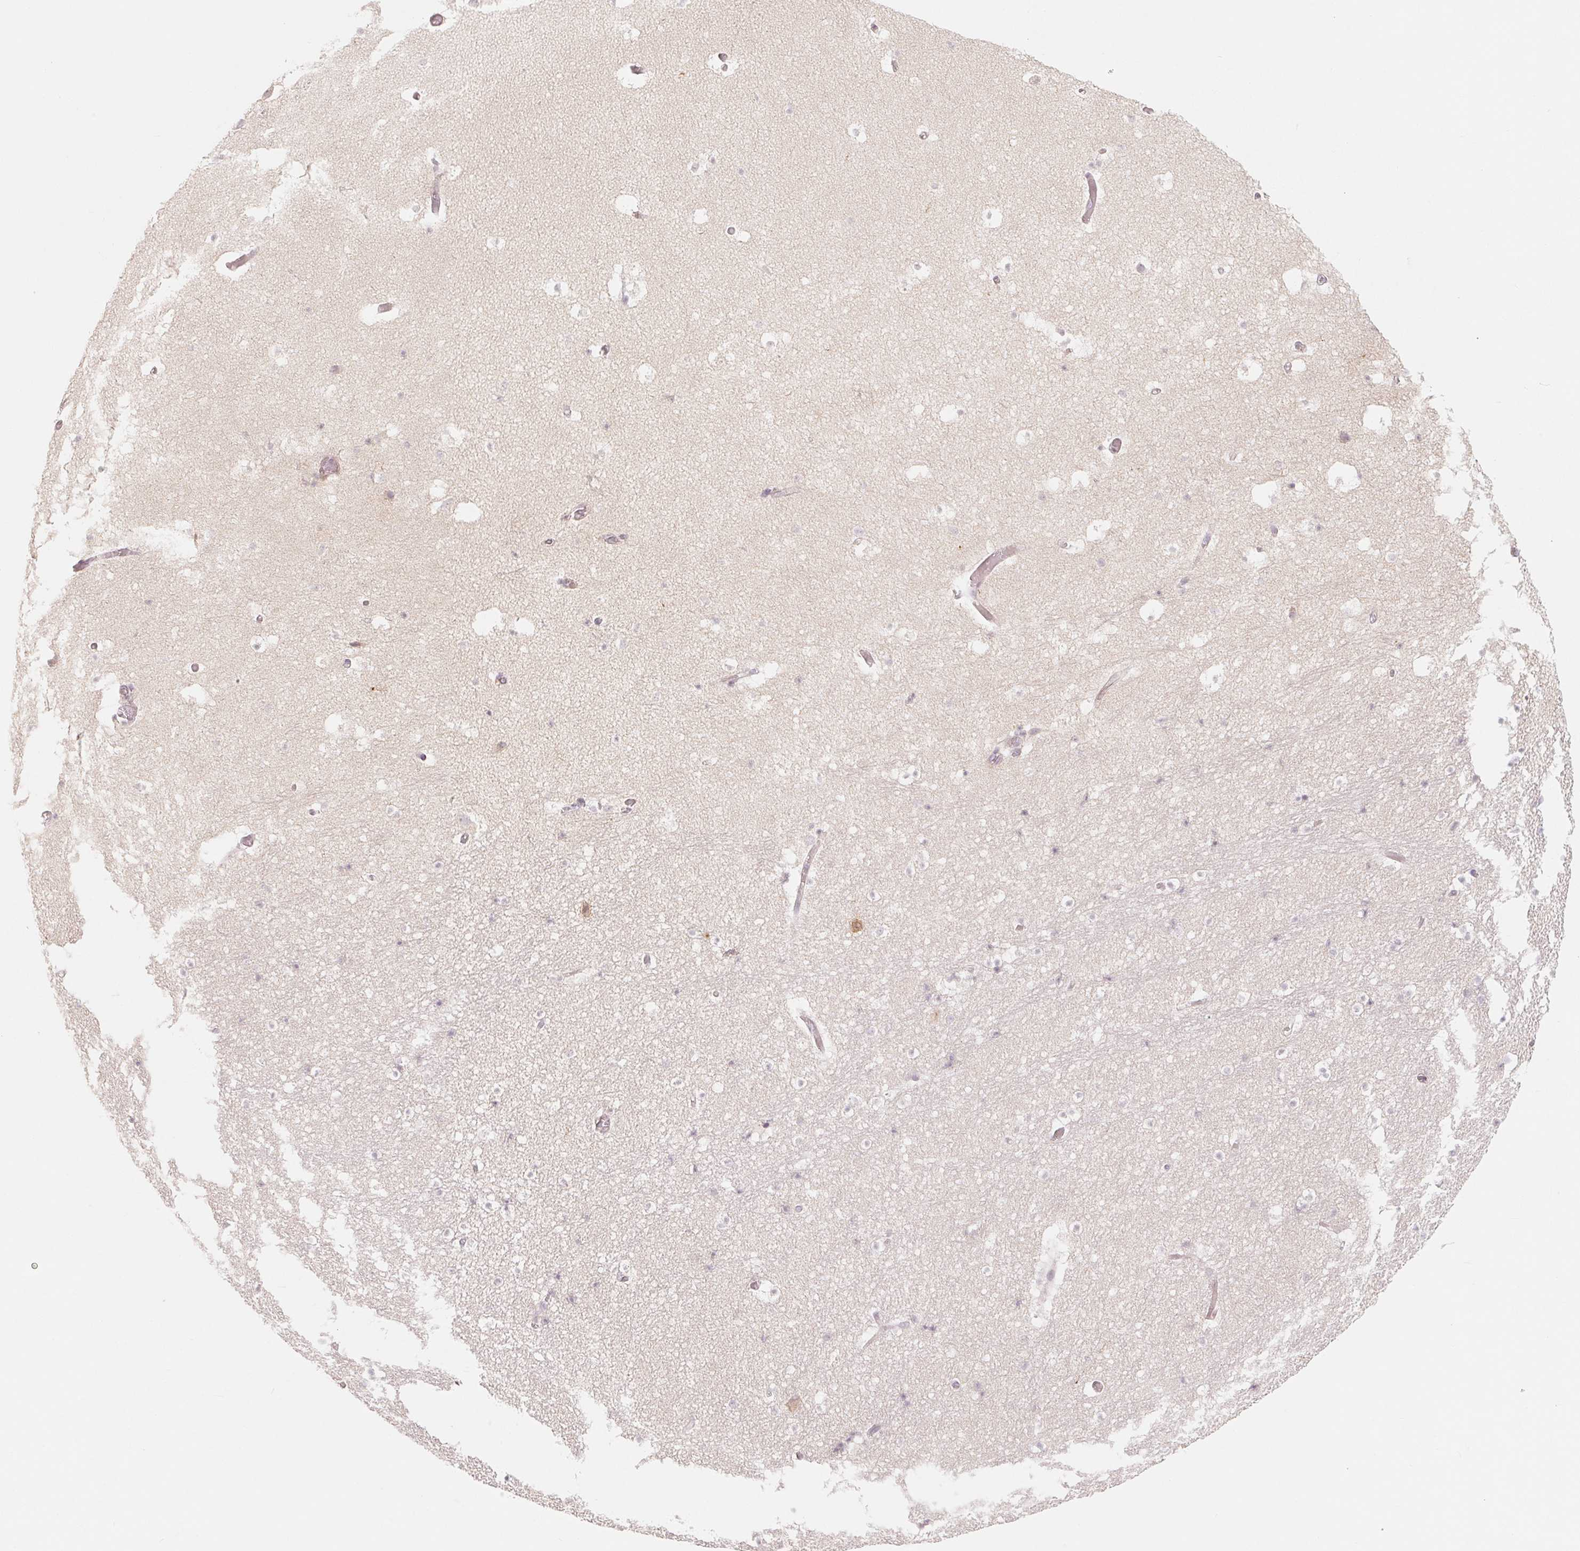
{"staining": {"intensity": "negative", "quantity": "none", "location": "none"}, "tissue": "hippocampus", "cell_type": "Glial cells", "image_type": "normal", "snomed": [{"axis": "morphology", "description": "Normal tissue, NOS"}, {"axis": "topography", "description": "Hippocampus"}], "caption": "Immunohistochemistry photomicrograph of unremarkable hippocampus: human hippocampus stained with DAB reveals no significant protein staining in glial cells.", "gene": "DENND2C", "patient": {"sex": "male", "age": 26}}